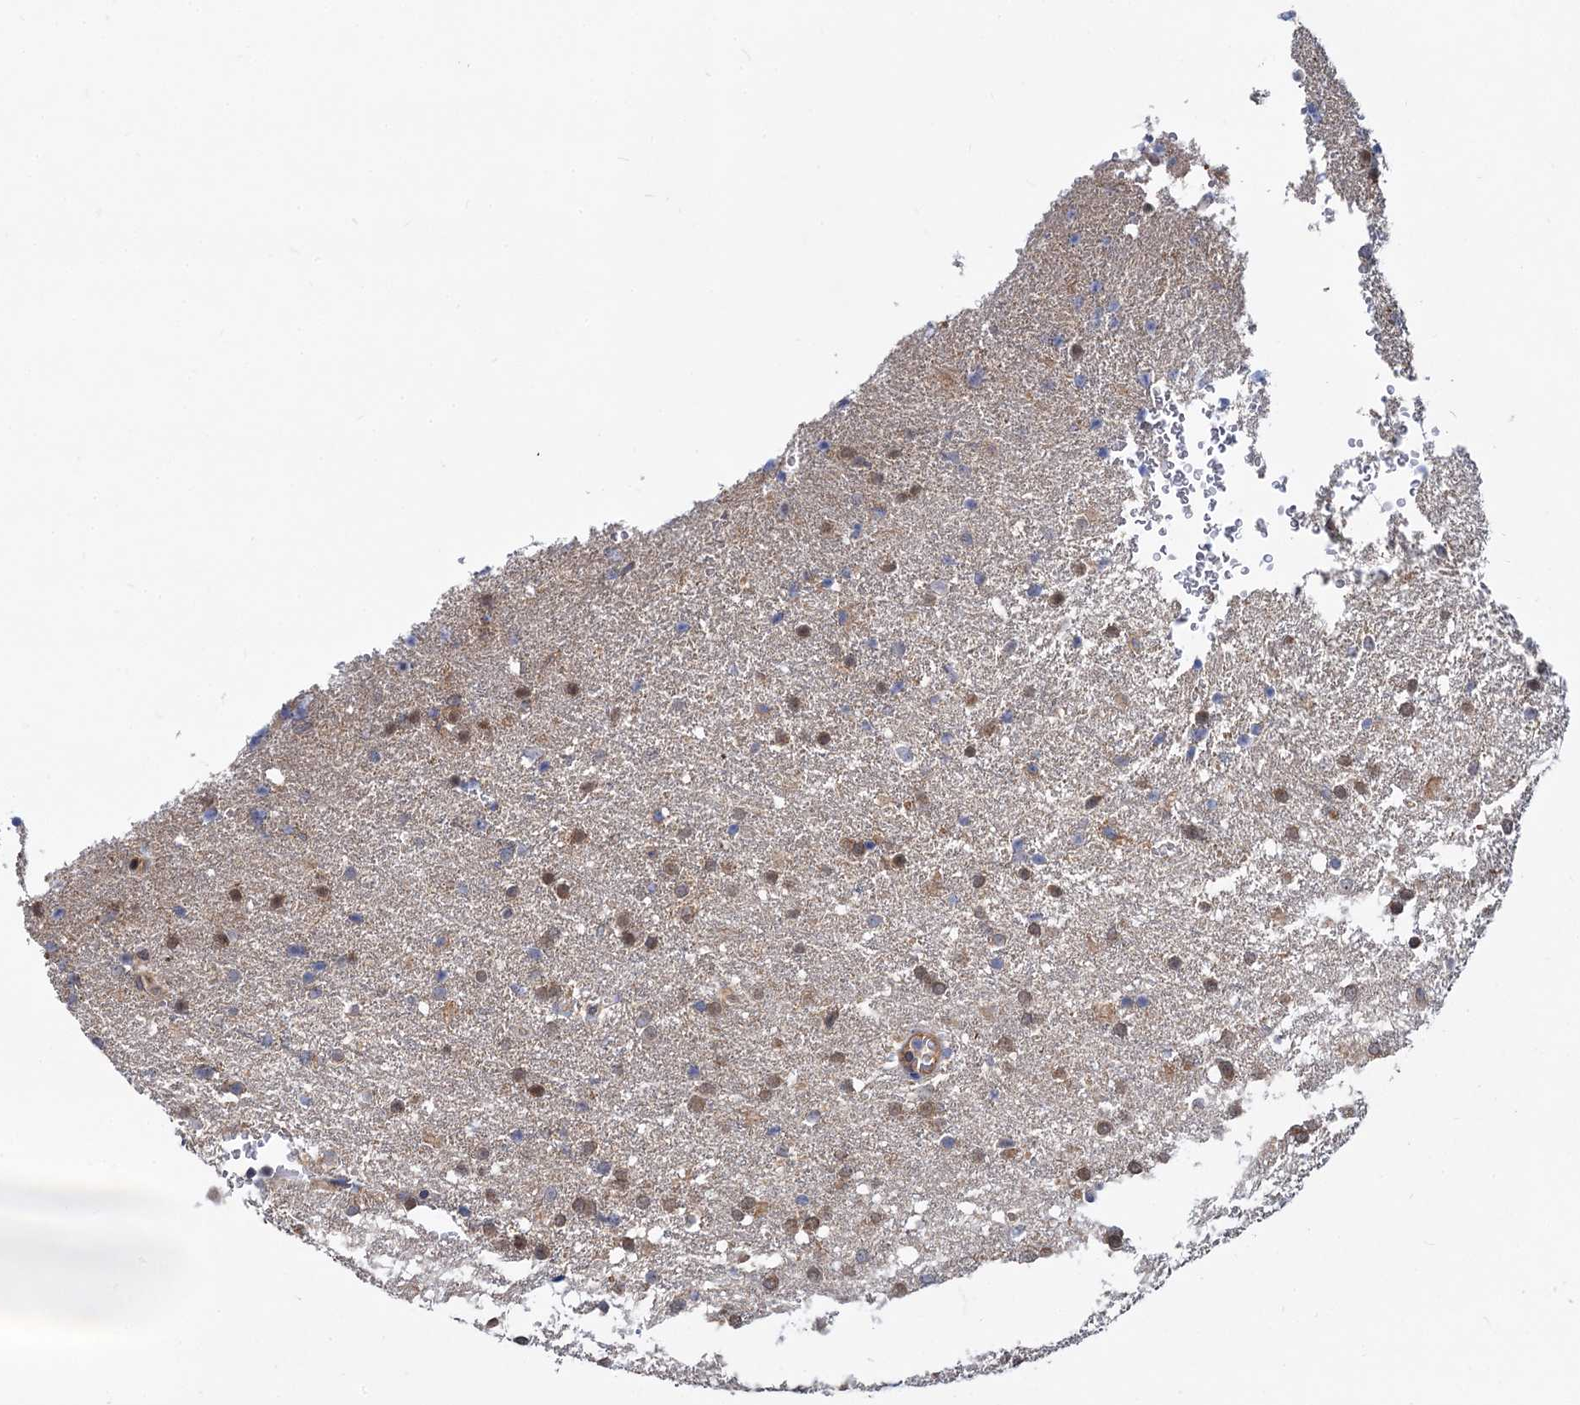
{"staining": {"intensity": "moderate", "quantity": "25%-75%", "location": "cytoplasmic/membranous,nuclear"}, "tissue": "glioma", "cell_type": "Tumor cells", "image_type": "cancer", "snomed": [{"axis": "morphology", "description": "Glioma, malignant, High grade"}, {"axis": "topography", "description": "Brain"}], "caption": "A medium amount of moderate cytoplasmic/membranous and nuclear positivity is appreciated in about 25%-75% of tumor cells in glioma tissue.", "gene": "SNX15", "patient": {"sex": "male", "age": 72}}